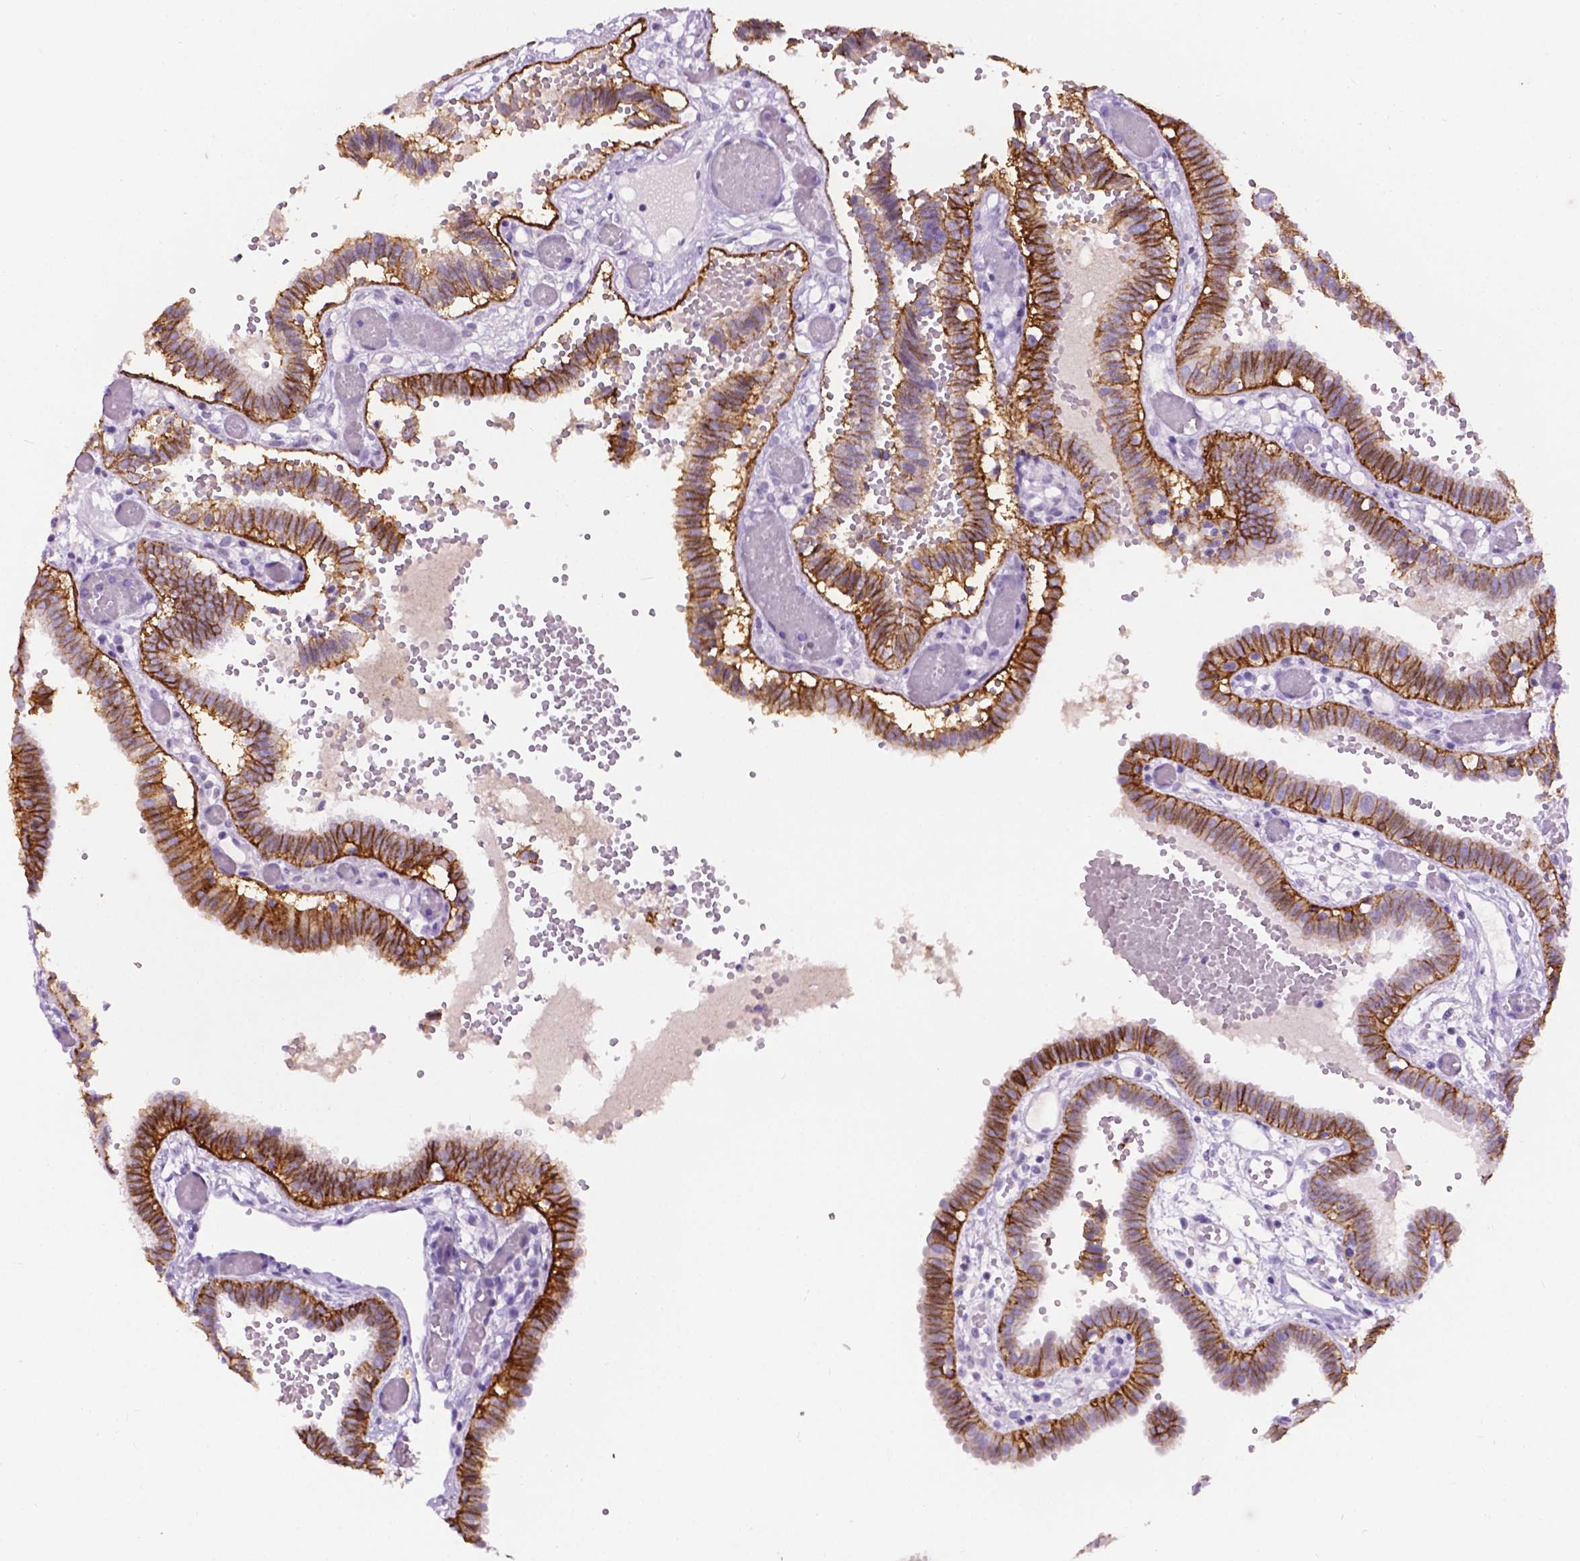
{"staining": {"intensity": "moderate", "quantity": "25%-75%", "location": "cytoplasmic/membranous"}, "tissue": "fallopian tube", "cell_type": "Glandular cells", "image_type": "normal", "snomed": [{"axis": "morphology", "description": "Normal tissue, NOS"}, {"axis": "topography", "description": "Fallopian tube"}], "caption": "Unremarkable fallopian tube shows moderate cytoplasmic/membranous staining in approximately 25%-75% of glandular cells.", "gene": "TACSTD2", "patient": {"sex": "female", "age": 37}}